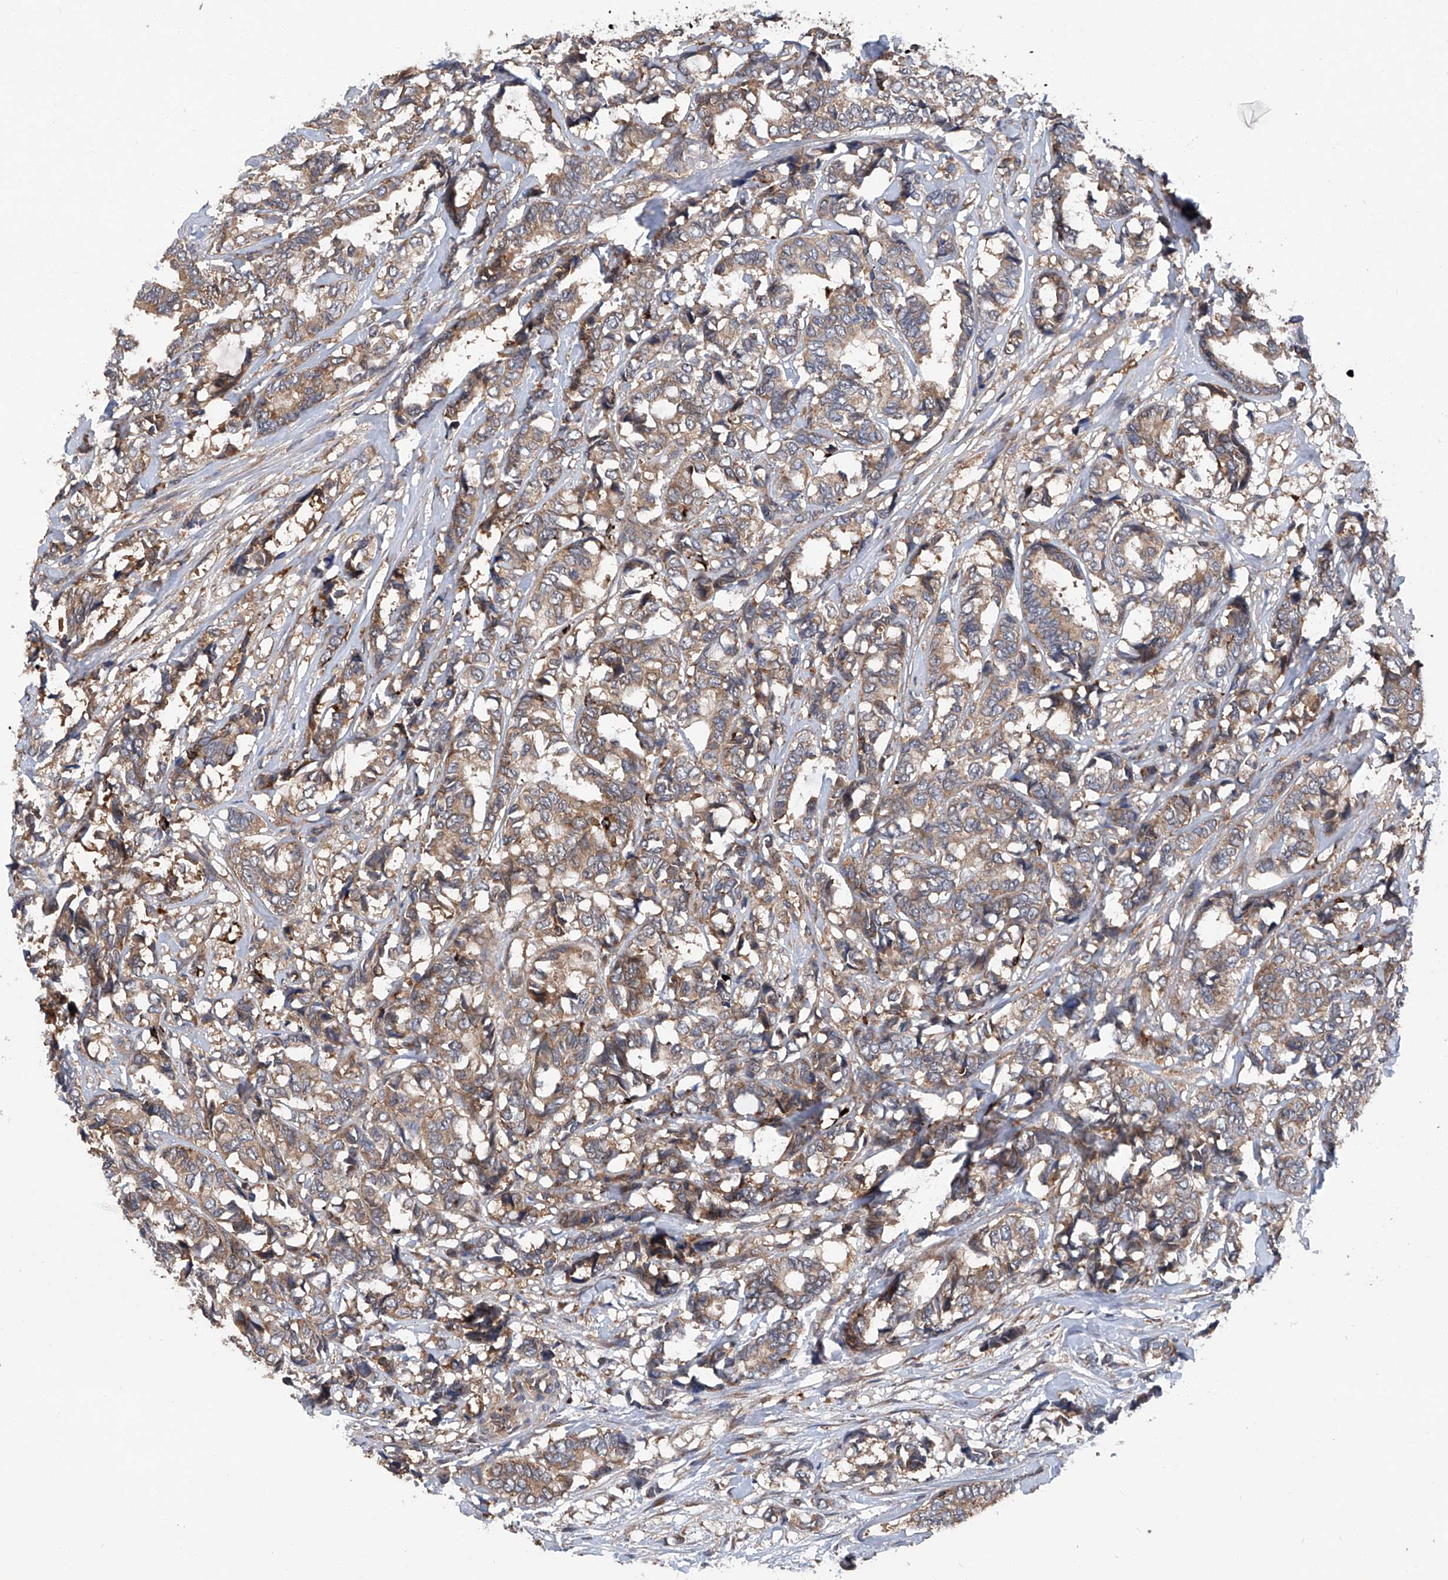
{"staining": {"intensity": "moderate", "quantity": "25%-75%", "location": "cytoplasmic/membranous"}, "tissue": "breast cancer", "cell_type": "Tumor cells", "image_type": "cancer", "snomed": [{"axis": "morphology", "description": "Duct carcinoma"}, {"axis": "topography", "description": "Breast"}], "caption": "Protein expression by IHC displays moderate cytoplasmic/membranous positivity in about 25%-75% of tumor cells in breast invasive ductal carcinoma.", "gene": "ASCC3", "patient": {"sex": "female", "age": 87}}